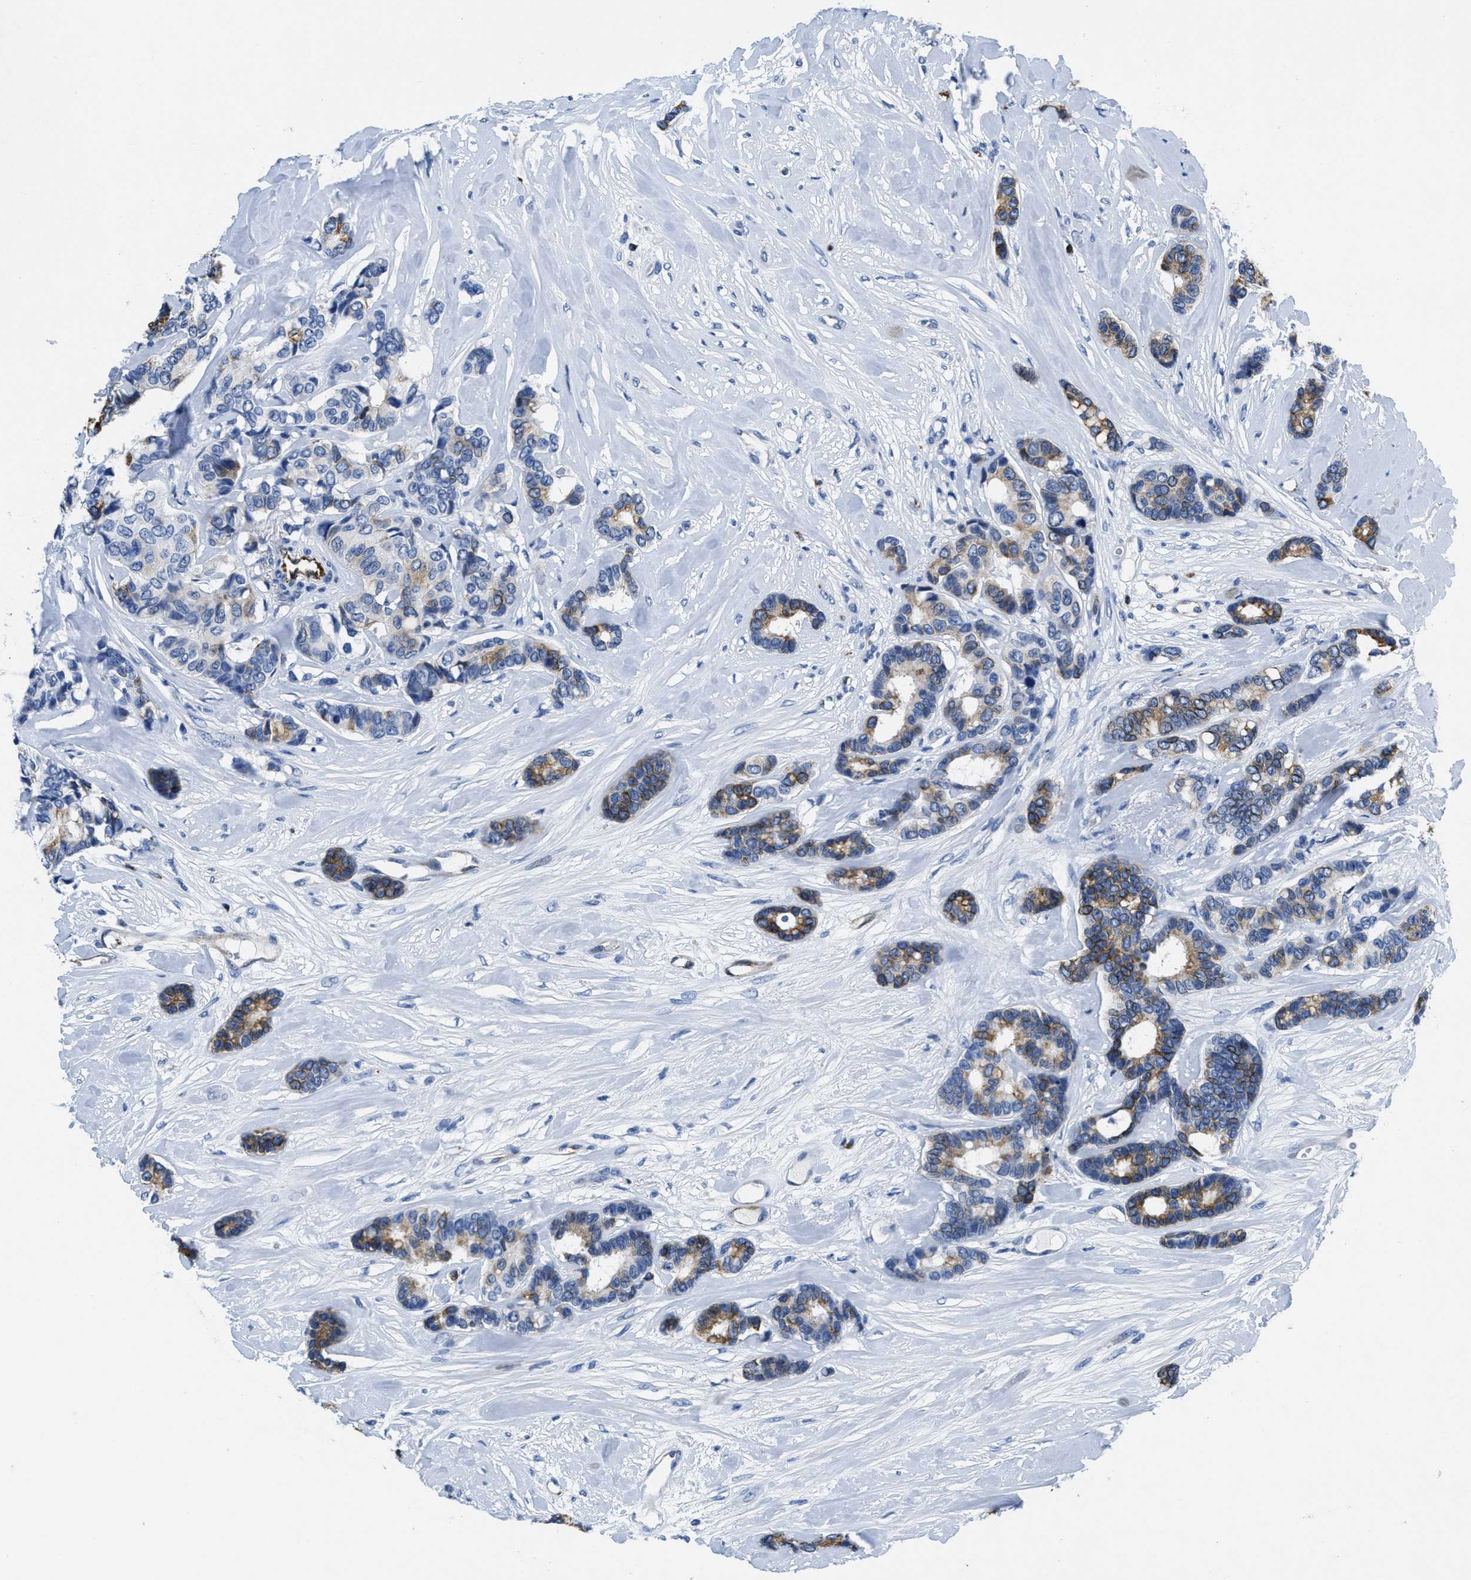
{"staining": {"intensity": "moderate", "quantity": "25%-75%", "location": "cytoplasmic/membranous"}, "tissue": "breast cancer", "cell_type": "Tumor cells", "image_type": "cancer", "snomed": [{"axis": "morphology", "description": "Duct carcinoma"}, {"axis": "topography", "description": "Breast"}], "caption": "Protein expression analysis of intraductal carcinoma (breast) displays moderate cytoplasmic/membranous expression in about 25%-75% of tumor cells. (Stains: DAB (3,3'-diaminobenzidine) in brown, nuclei in blue, Microscopy: brightfield microscopy at high magnification).", "gene": "ITGA3", "patient": {"sex": "female", "age": 87}}